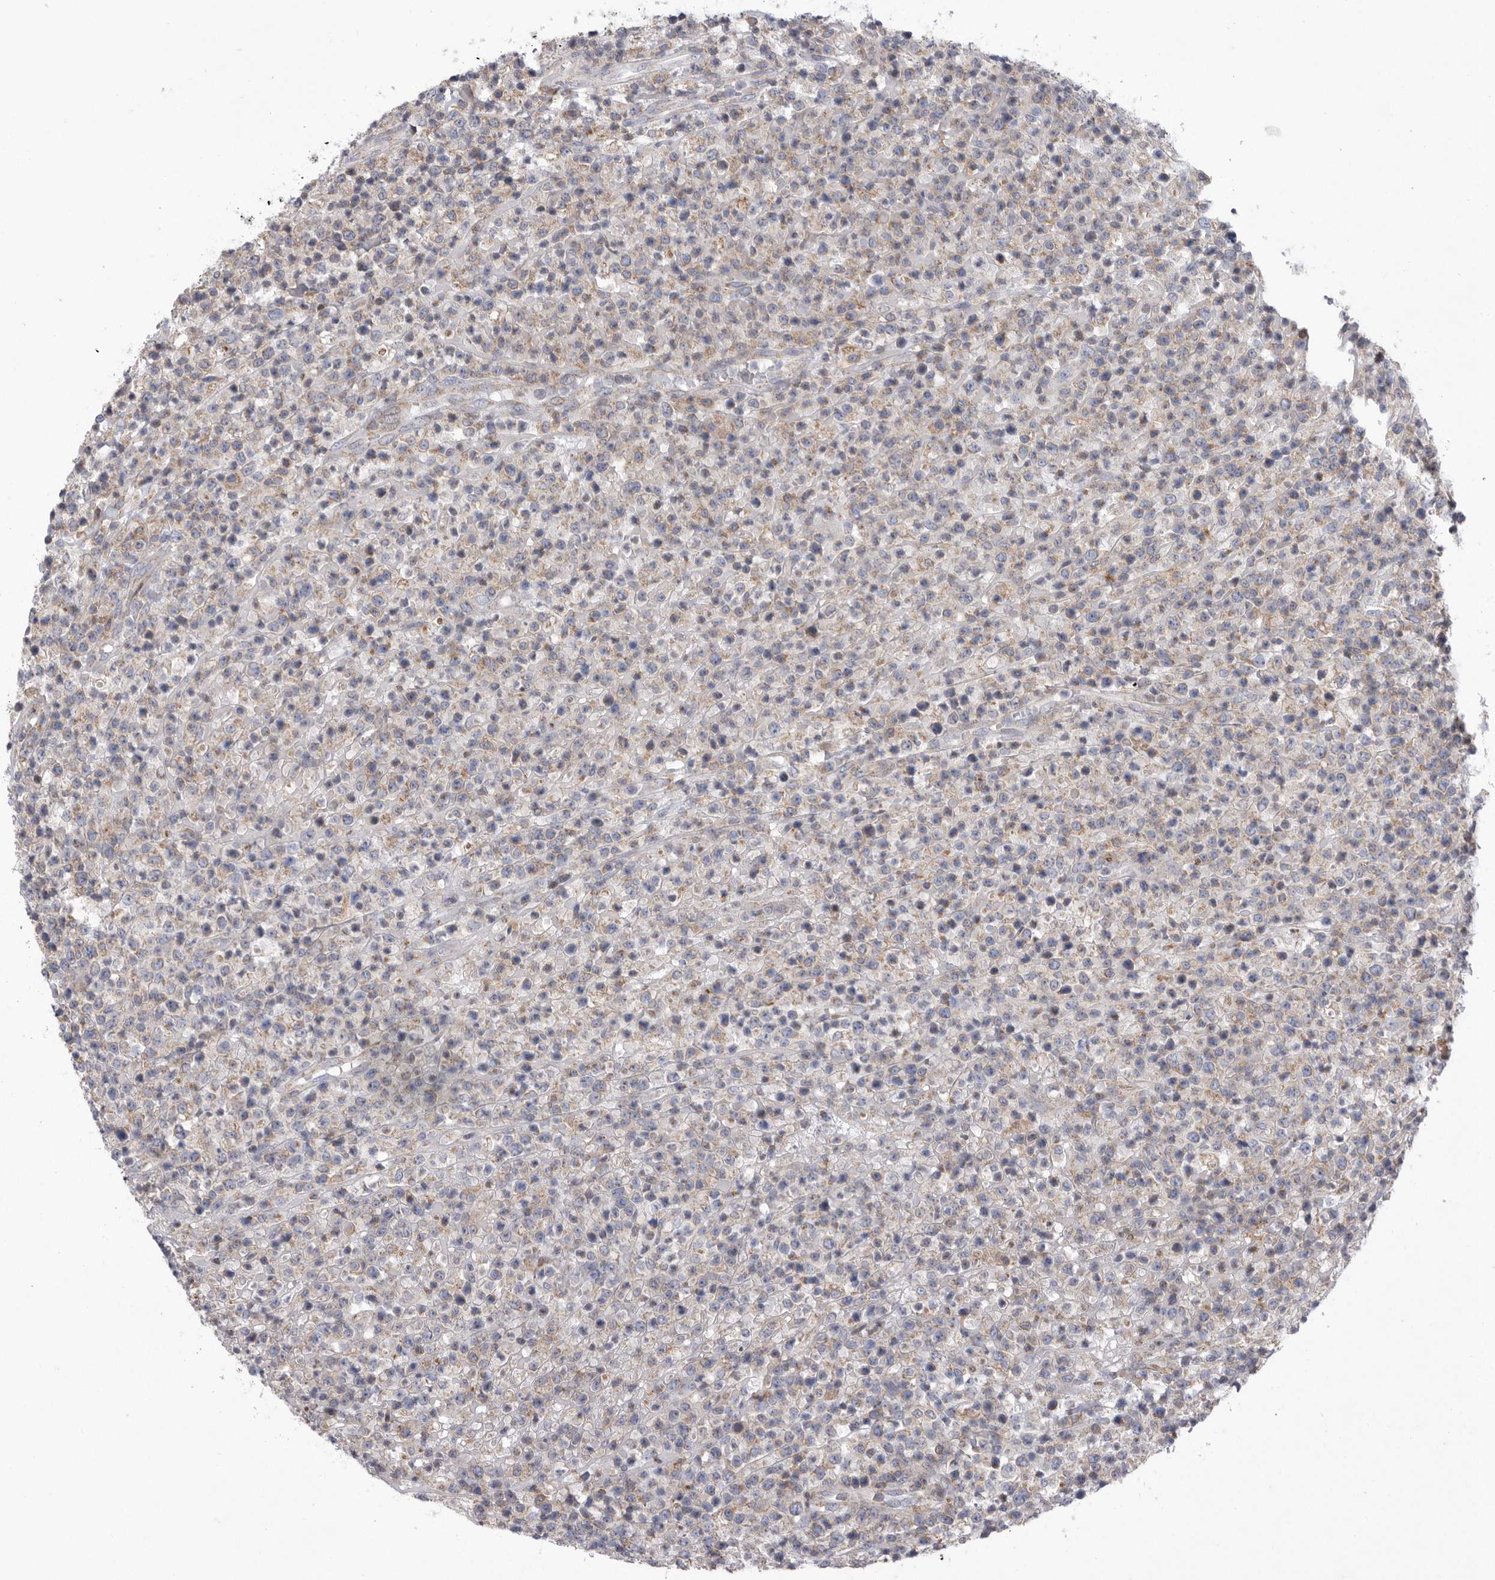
{"staining": {"intensity": "negative", "quantity": "none", "location": "none"}, "tissue": "lymphoma", "cell_type": "Tumor cells", "image_type": "cancer", "snomed": [{"axis": "morphology", "description": "Malignant lymphoma, non-Hodgkin's type, High grade"}, {"axis": "topography", "description": "Colon"}], "caption": "Micrograph shows no significant protein staining in tumor cells of lymphoma.", "gene": "MPZL1", "patient": {"sex": "female", "age": 53}}